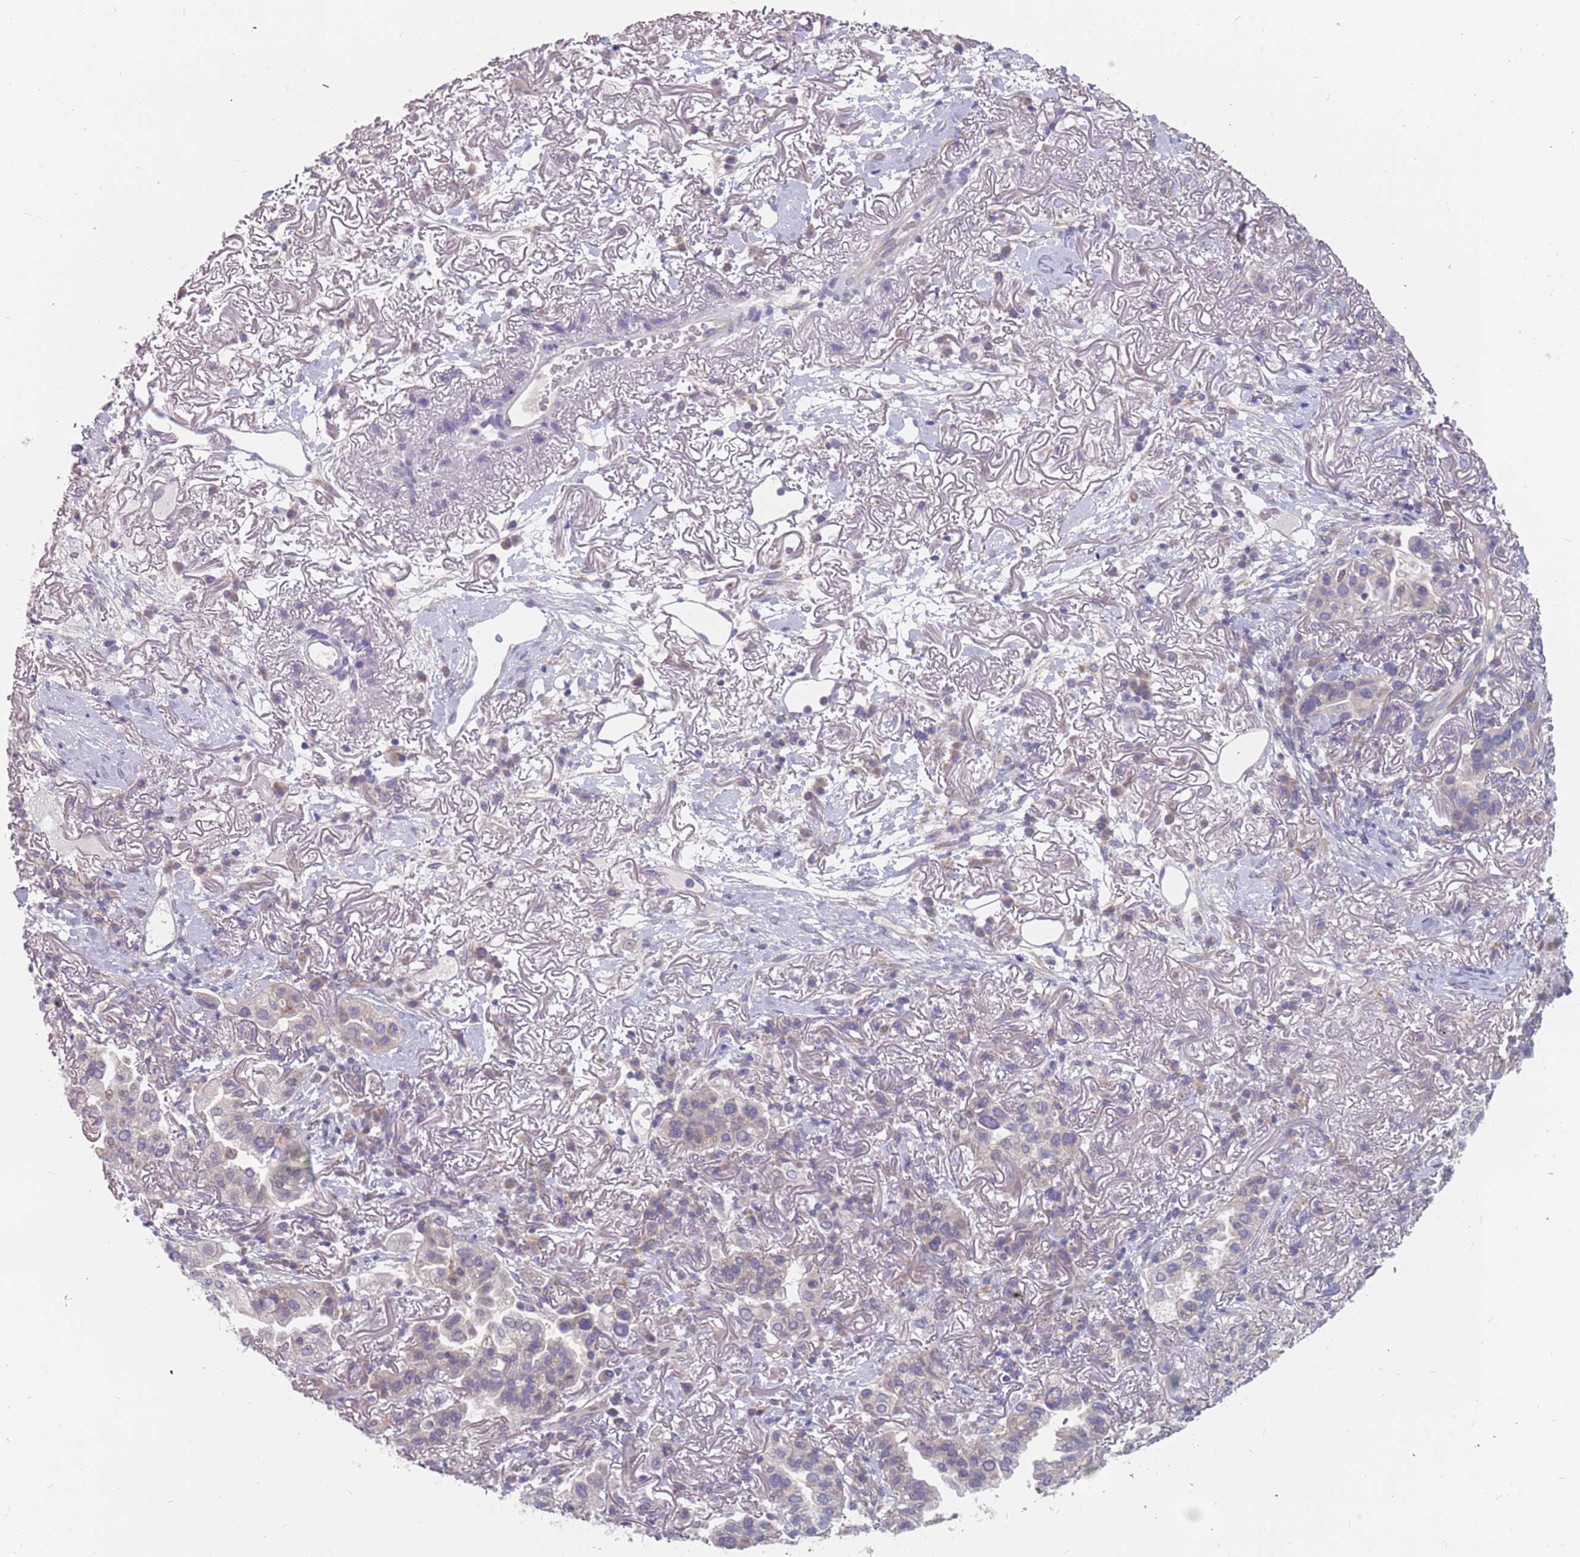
{"staining": {"intensity": "negative", "quantity": "none", "location": "none"}, "tissue": "lung cancer", "cell_type": "Tumor cells", "image_type": "cancer", "snomed": [{"axis": "morphology", "description": "Adenocarcinoma, NOS"}, {"axis": "topography", "description": "Lung"}], "caption": "Immunohistochemistry histopathology image of human lung cancer stained for a protein (brown), which exhibits no staining in tumor cells. (Stains: DAB (3,3'-diaminobenzidine) IHC with hematoxylin counter stain, Microscopy: brightfield microscopy at high magnification).", "gene": "CMTR2", "patient": {"sex": "female", "age": 69}}